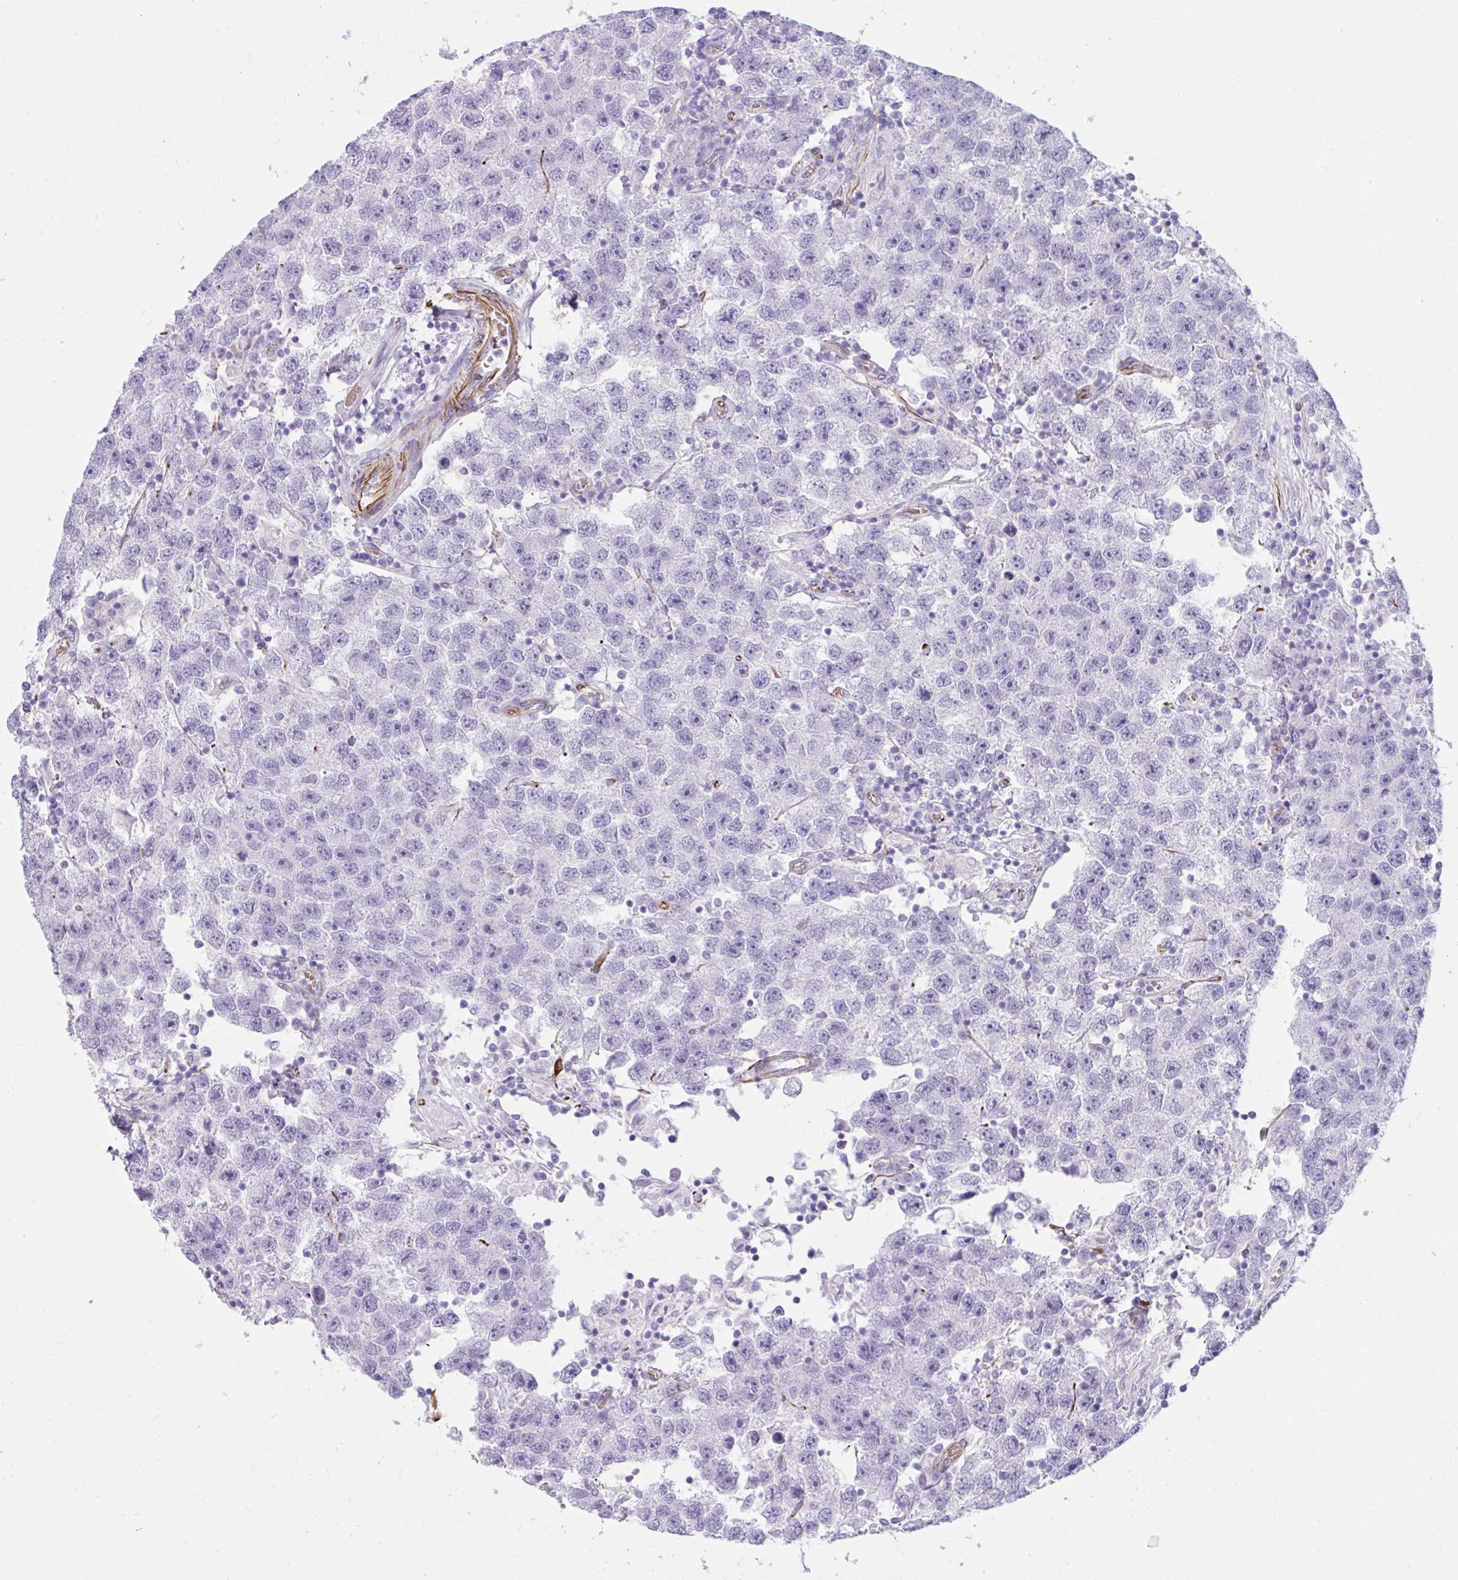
{"staining": {"intensity": "negative", "quantity": "none", "location": "none"}, "tissue": "testis cancer", "cell_type": "Tumor cells", "image_type": "cancer", "snomed": [{"axis": "morphology", "description": "Seminoma, NOS"}, {"axis": "topography", "description": "Testis"}], "caption": "The micrograph displays no staining of tumor cells in testis cancer.", "gene": "SLC35B1", "patient": {"sex": "male", "age": 26}}